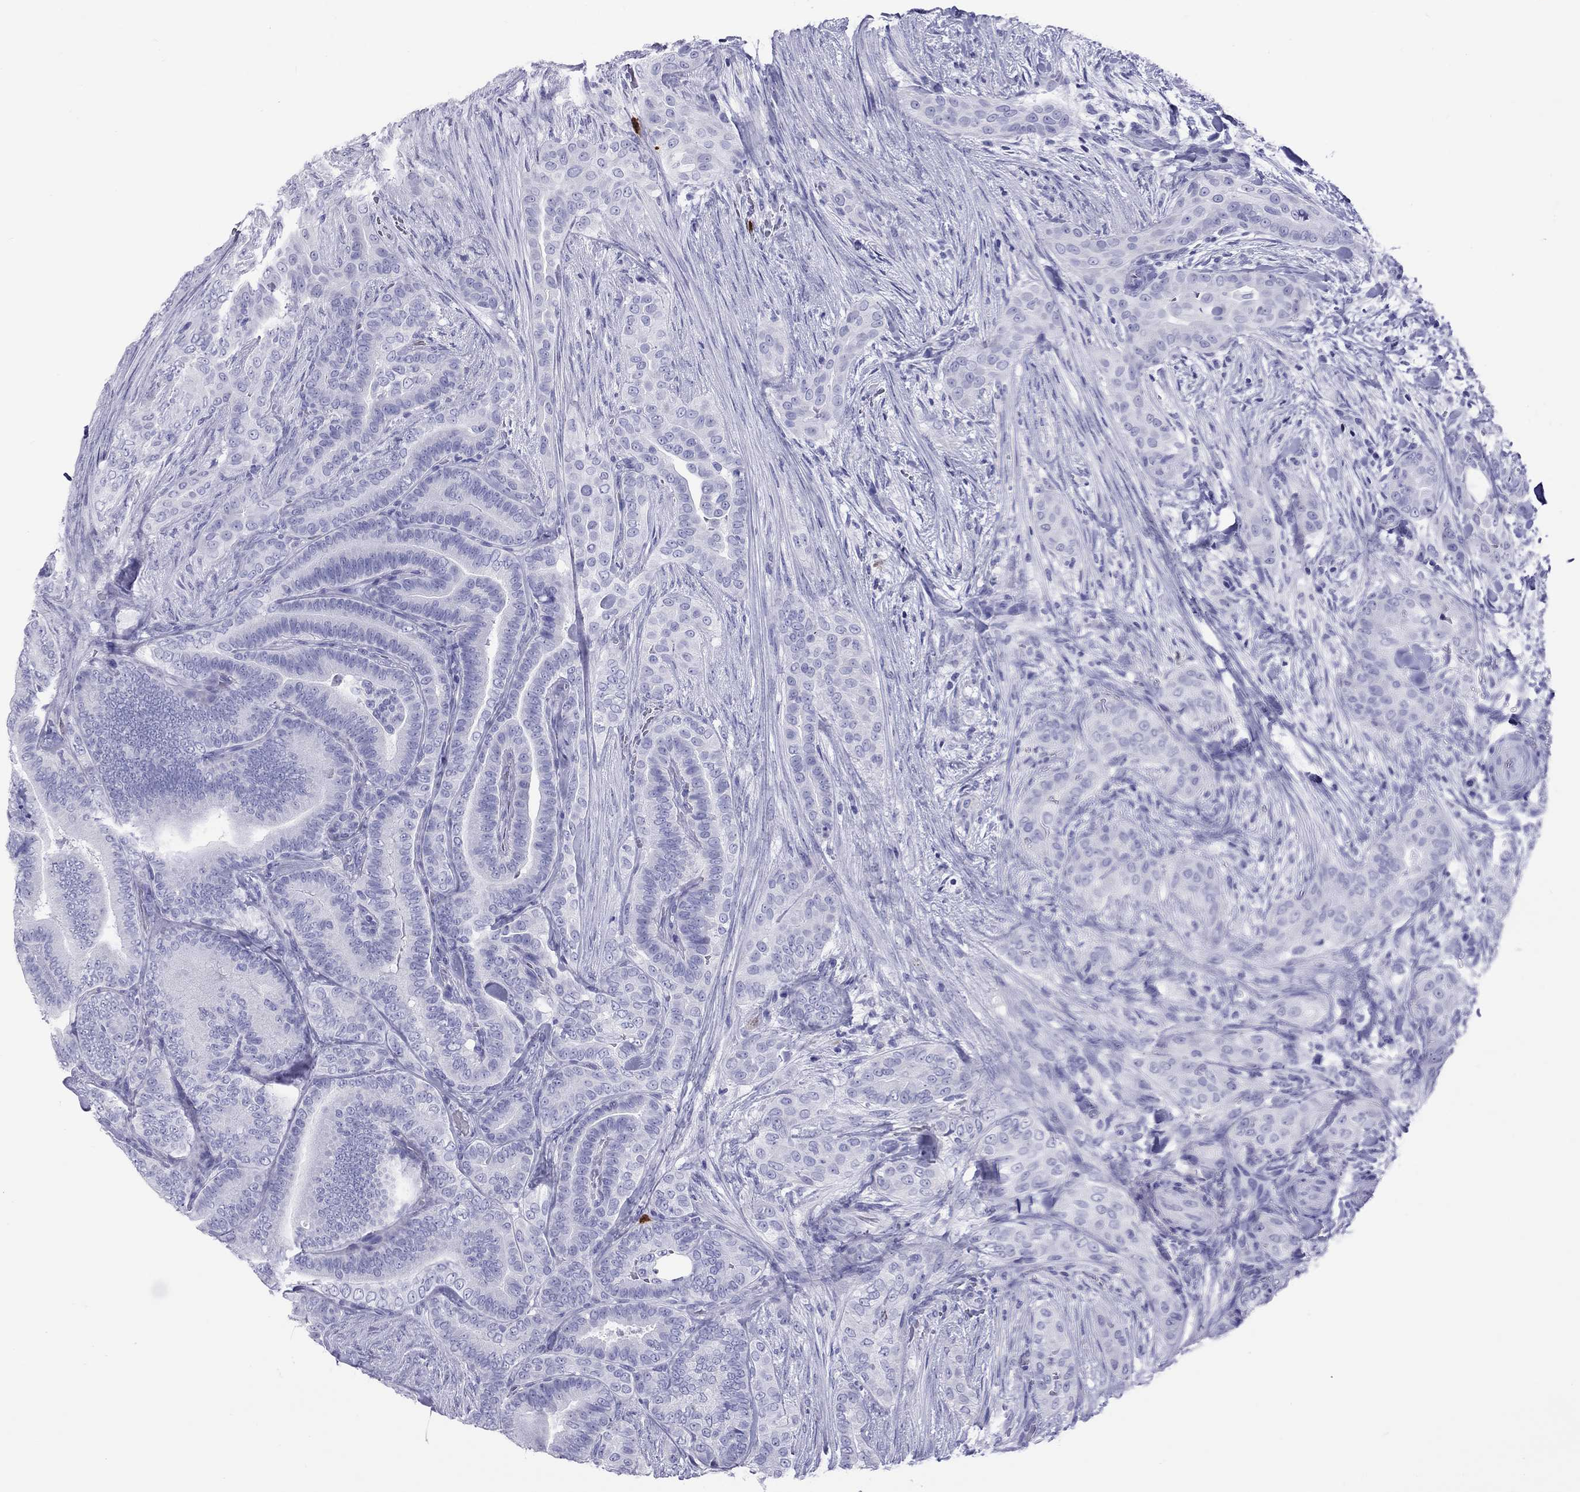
{"staining": {"intensity": "negative", "quantity": "none", "location": "none"}, "tissue": "thyroid cancer", "cell_type": "Tumor cells", "image_type": "cancer", "snomed": [{"axis": "morphology", "description": "Papillary adenocarcinoma, NOS"}, {"axis": "topography", "description": "Thyroid gland"}], "caption": "Thyroid cancer (papillary adenocarcinoma) was stained to show a protein in brown. There is no significant positivity in tumor cells.", "gene": "SLAMF1", "patient": {"sex": "male", "age": 61}}